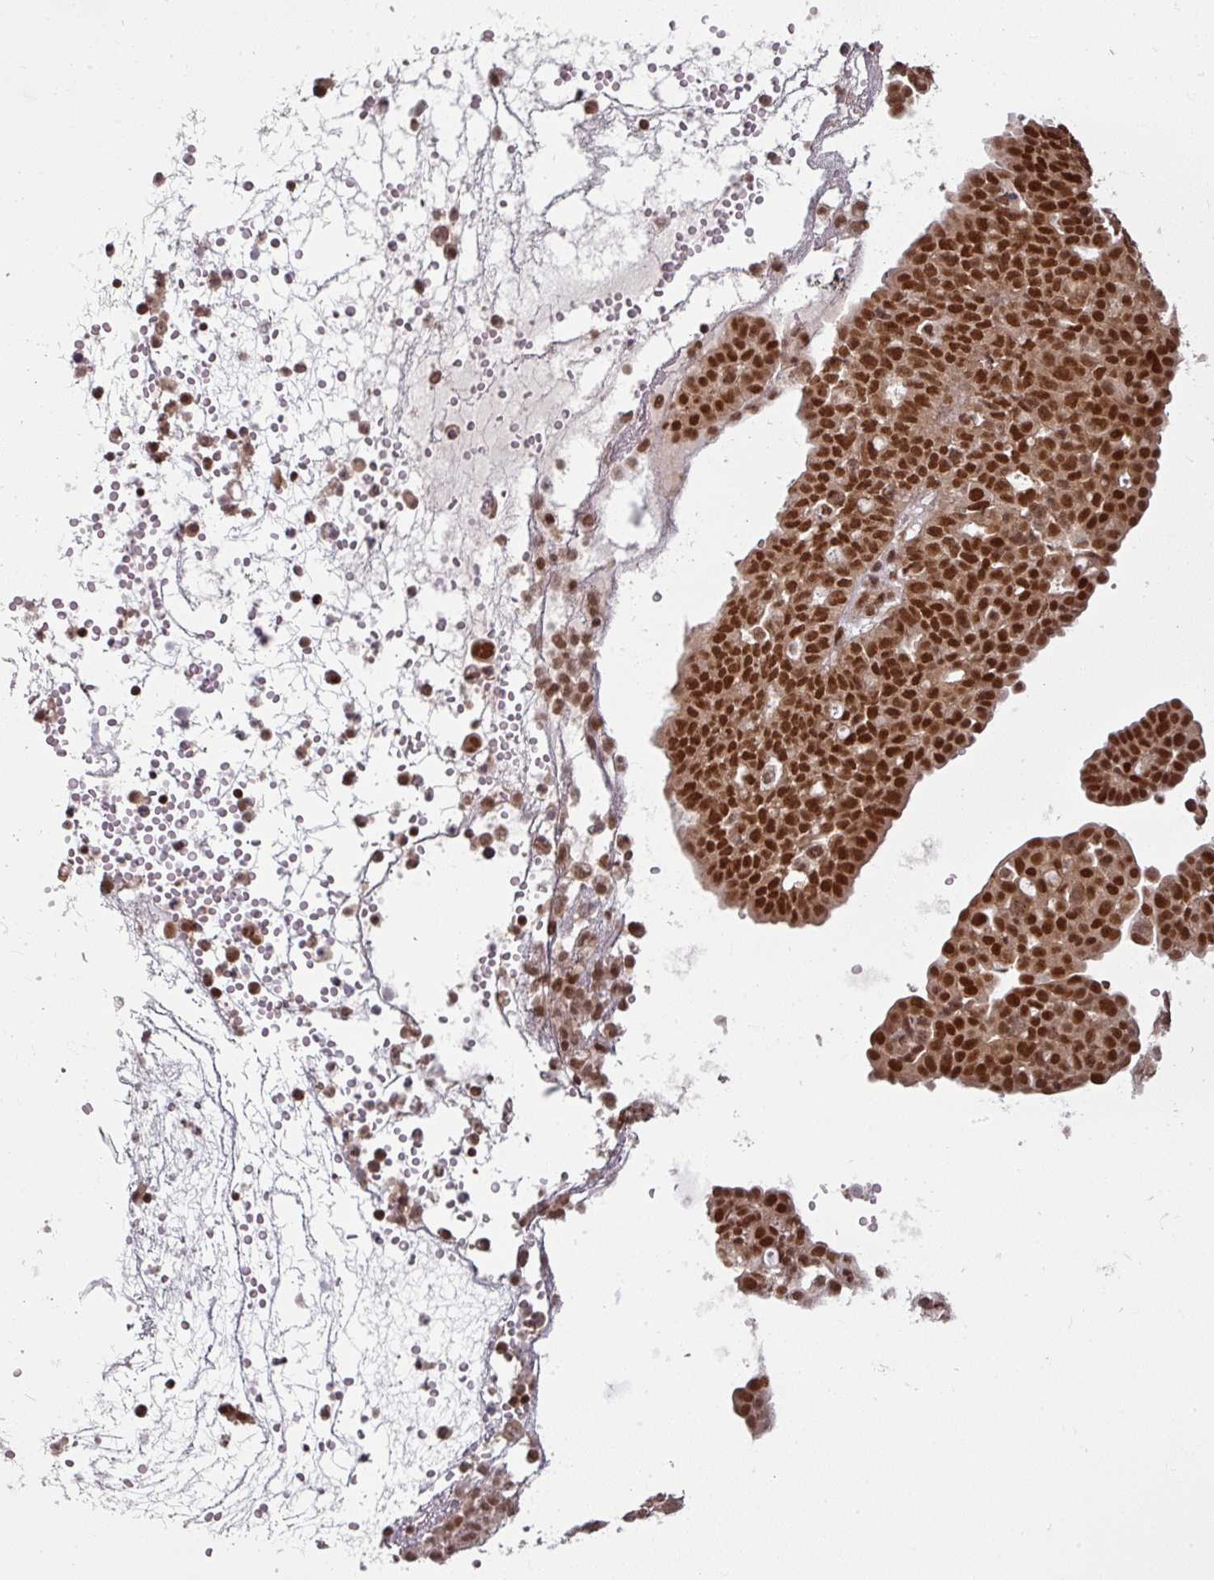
{"staining": {"intensity": "strong", "quantity": ">75%", "location": "nuclear"}, "tissue": "ovarian cancer", "cell_type": "Tumor cells", "image_type": "cancer", "snomed": [{"axis": "morphology", "description": "Cystadenocarcinoma, serous, NOS"}, {"axis": "topography", "description": "Soft tissue"}, {"axis": "topography", "description": "Ovary"}], "caption": "A high-resolution micrograph shows immunohistochemistry (IHC) staining of ovarian cancer, which reveals strong nuclear expression in about >75% of tumor cells. (brown staining indicates protein expression, while blue staining denotes nuclei).", "gene": "SIK3", "patient": {"sex": "female", "age": 57}}